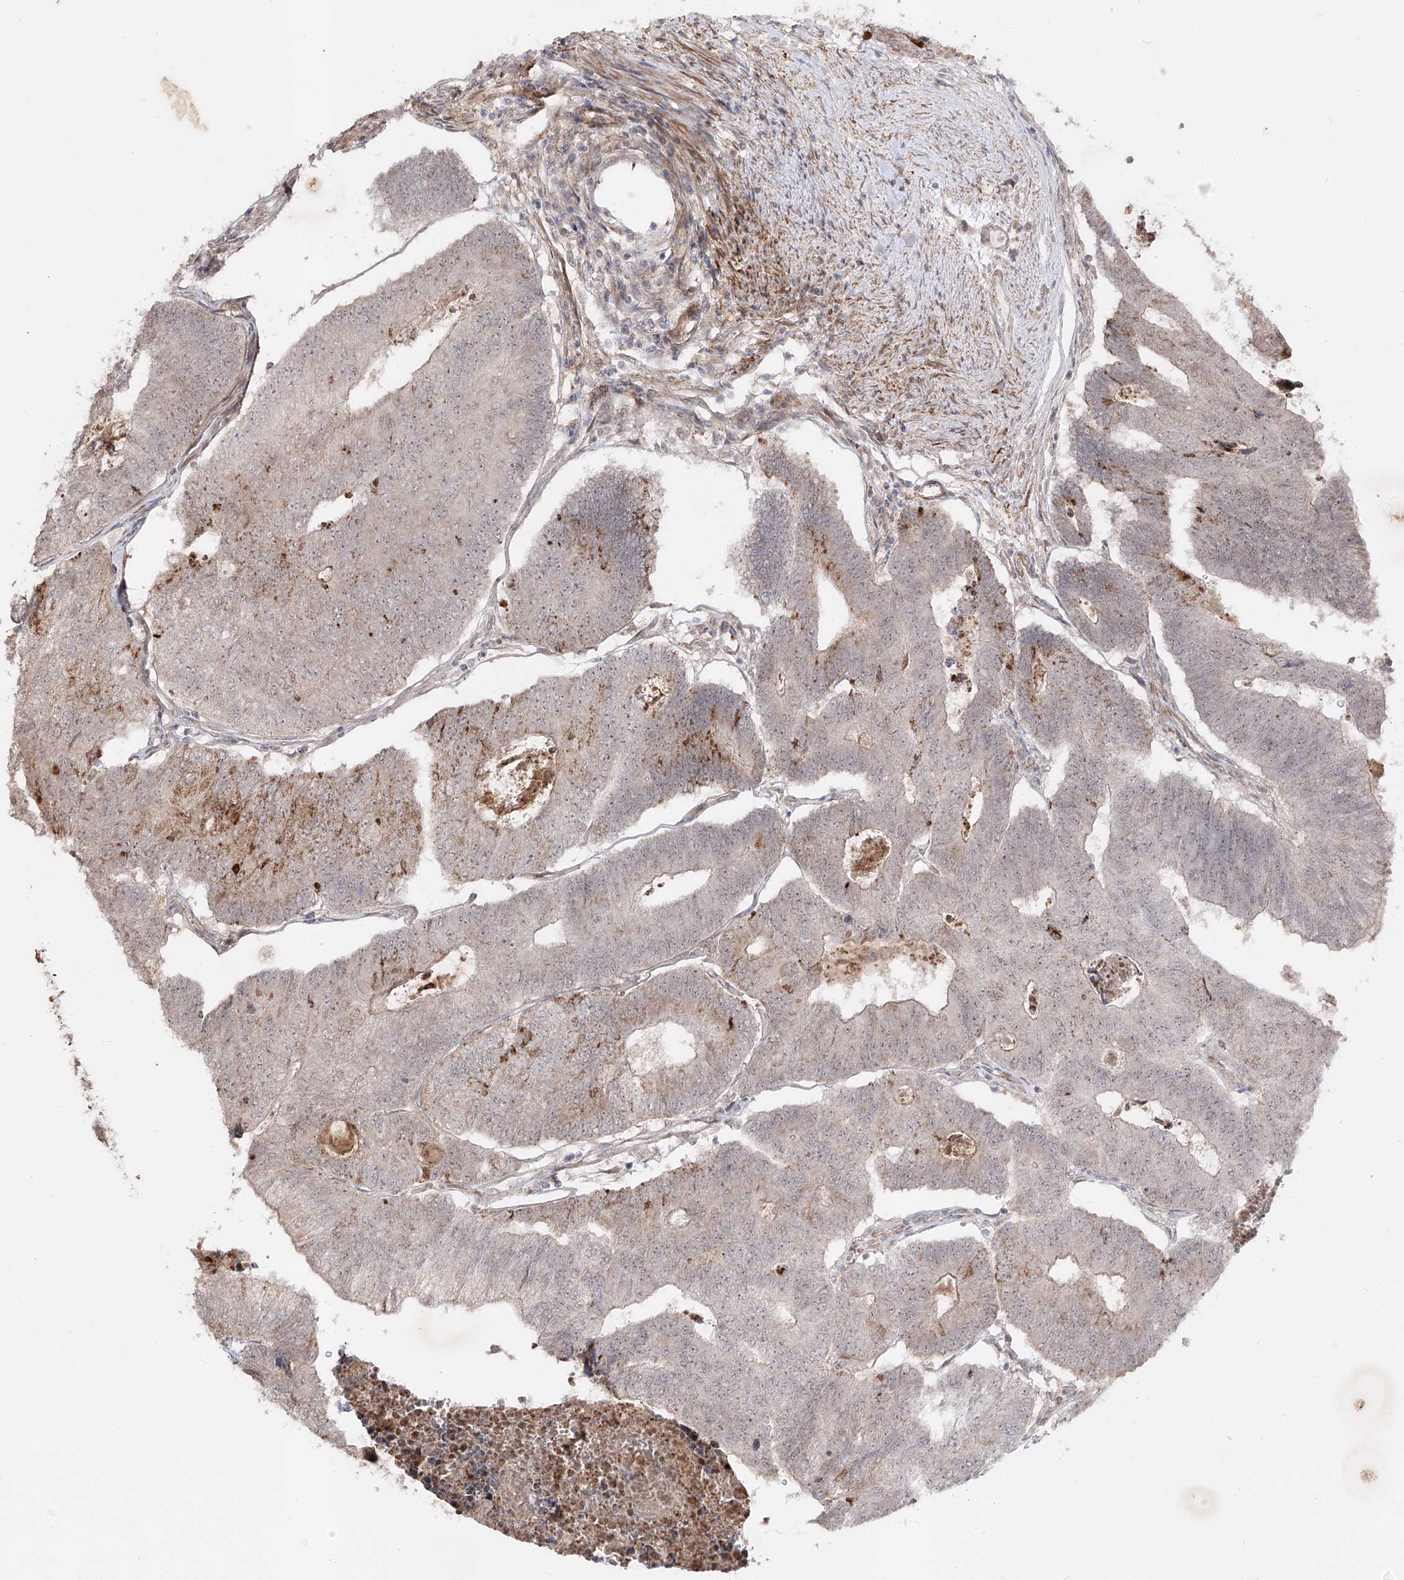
{"staining": {"intensity": "moderate", "quantity": "<25%", "location": "cytoplasmic/membranous"}, "tissue": "colorectal cancer", "cell_type": "Tumor cells", "image_type": "cancer", "snomed": [{"axis": "morphology", "description": "Adenocarcinoma, NOS"}, {"axis": "topography", "description": "Colon"}], "caption": "This photomicrograph displays immunohistochemistry (IHC) staining of adenocarcinoma (colorectal), with low moderate cytoplasmic/membranous staining in about <25% of tumor cells.", "gene": "KDM1B", "patient": {"sex": "female", "age": 67}}